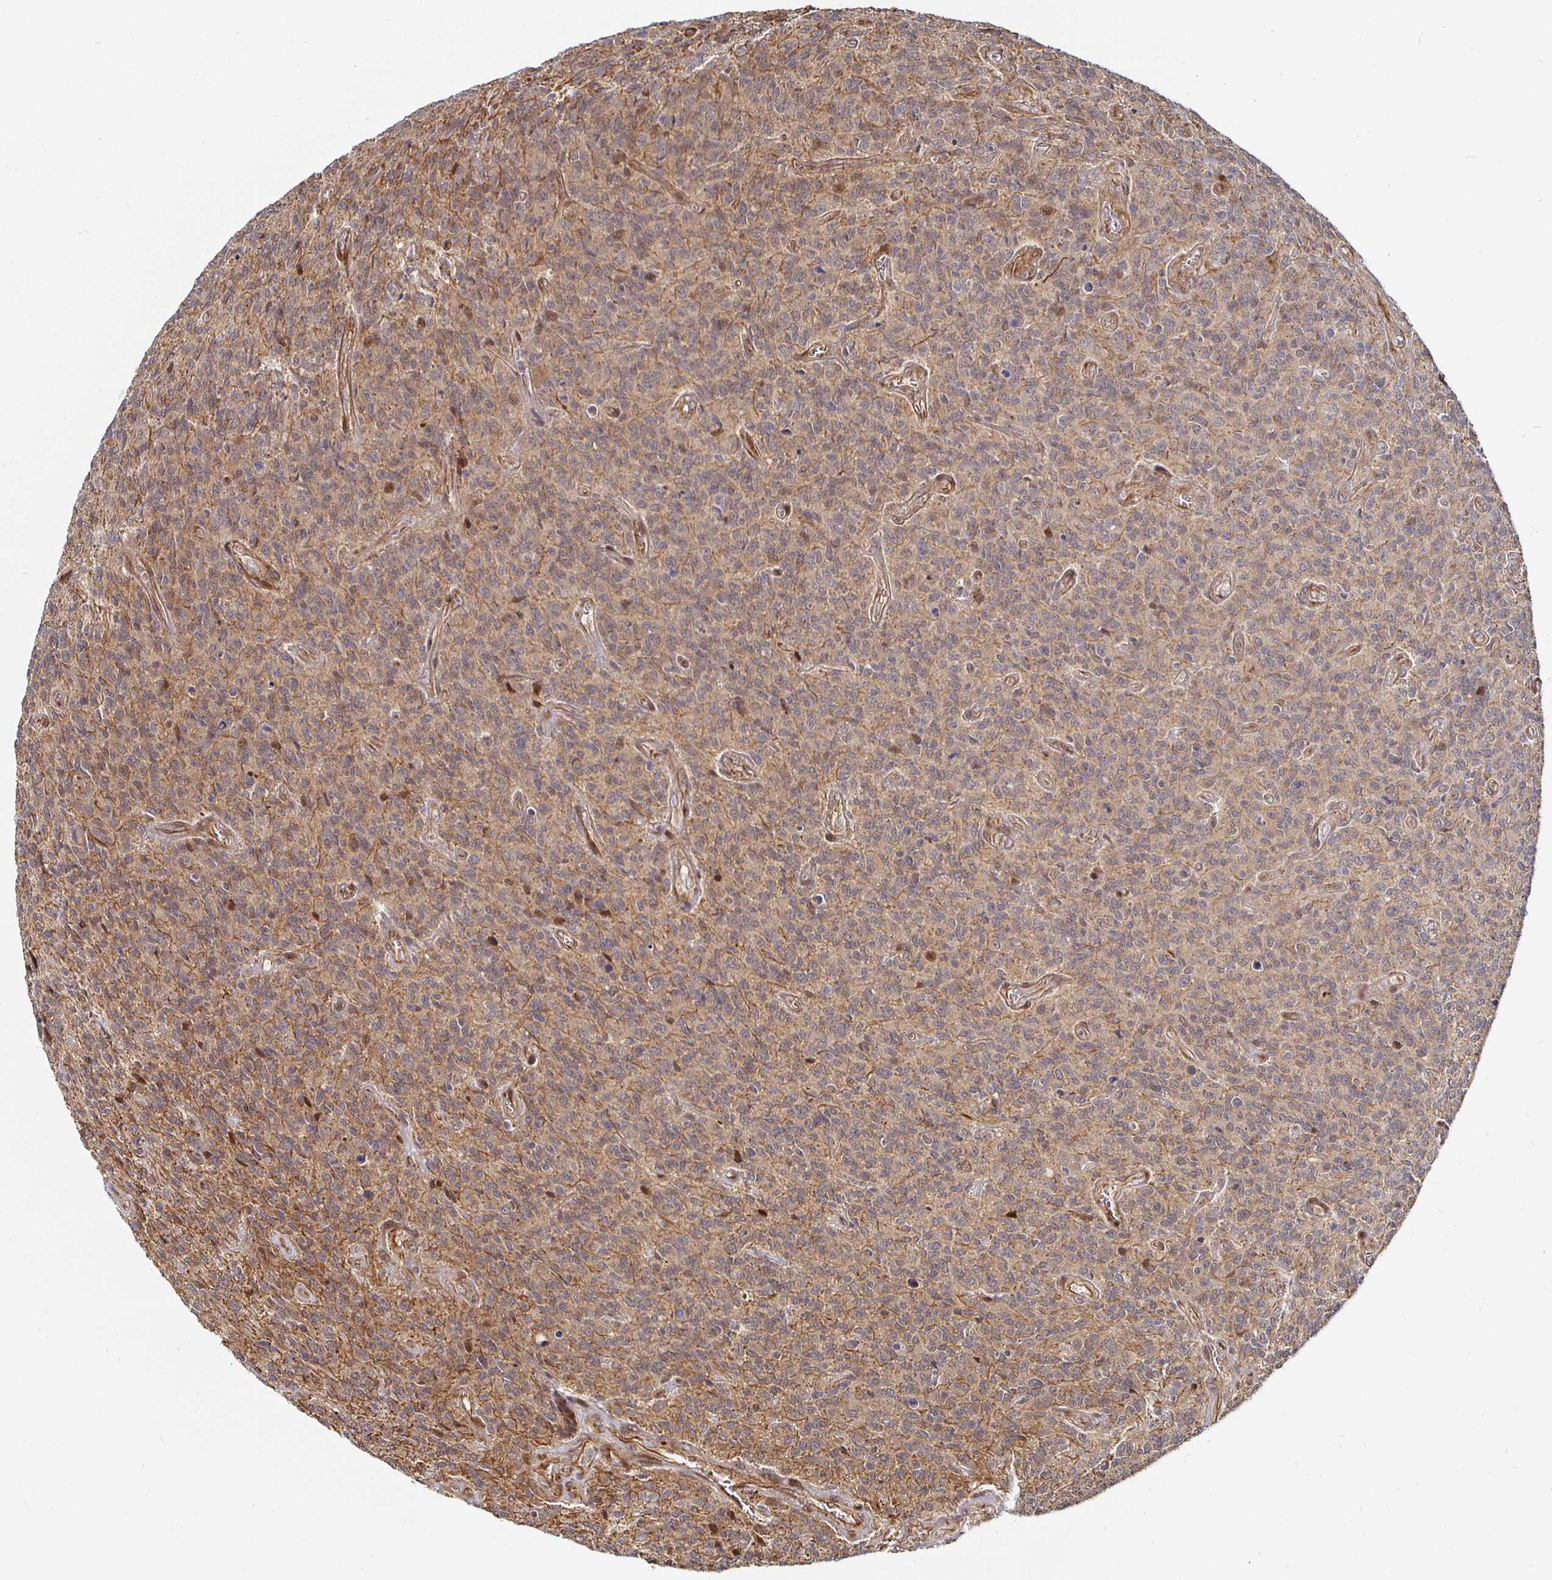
{"staining": {"intensity": "moderate", "quantity": "25%-75%", "location": "cytoplasmic/membranous"}, "tissue": "glioma", "cell_type": "Tumor cells", "image_type": "cancer", "snomed": [{"axis": "morphology", "description": "Glioma, malignant, High grade"}, {"axis": "topography", "description": "Brain"}], "caption": "Protein expression analysis of human glioma reveals moderate cytoplasmic/membranous positivity in about 25%-75% of tumor cells. (Stains: DAB in brown, nuclei in blue, Microscopy: brightfield microscopy at high magnification).", "gene": "TBKBP1", "patient": {"sex": "male", "age": 76}}